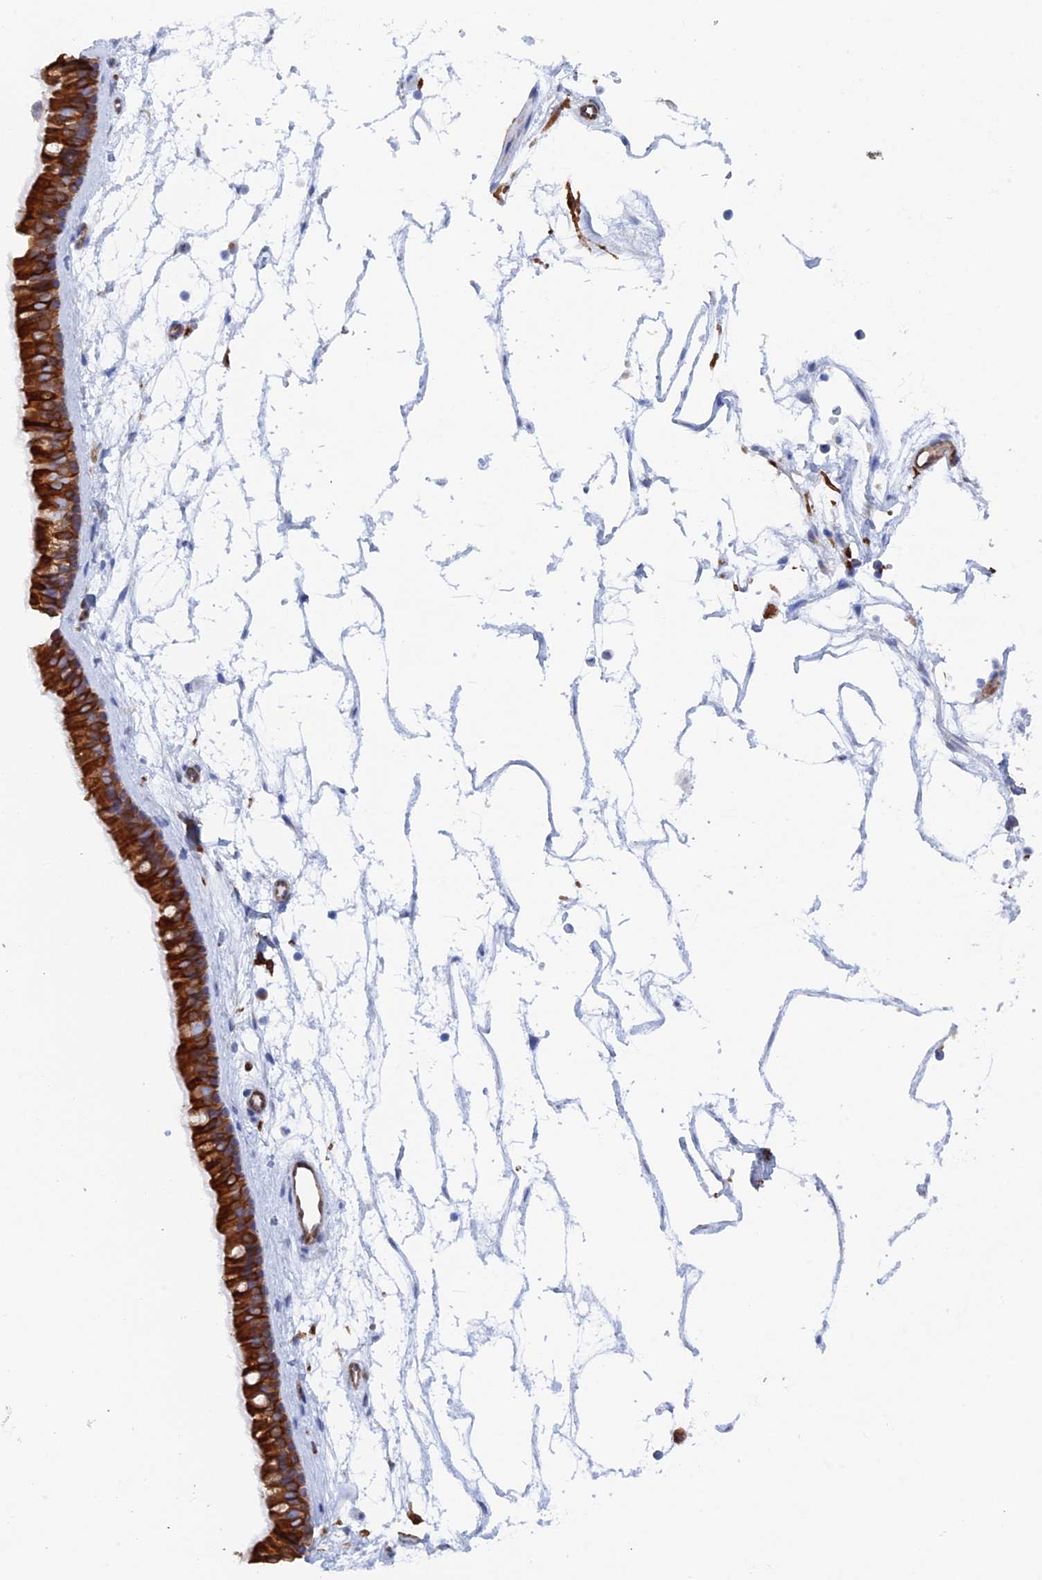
{"staining": {"intensity": "strong", "quantity": ">75%", "location": "cytoplasmic/membranous"}, "tissue": "nasopharynx", "cell_type": "Respiratory epithelial cells", "image_type": "normal", "snomed": [{"axis": "morphology", "description": "Normal tissue, NOS"}, {"axis": "topography", "description": "Nasopharynx"}], "caption": "DAB (3,3'-diaminobenzidine) immunohistochemical staining of normal human nasopharynx exhibits strong cytoplasmic/membranous protein positivity in about >75% of respiratory epithelial cells. Nuclei are stained in blue.", "gene": "COG7", "patient": {"sex": "male", "age": 64}}